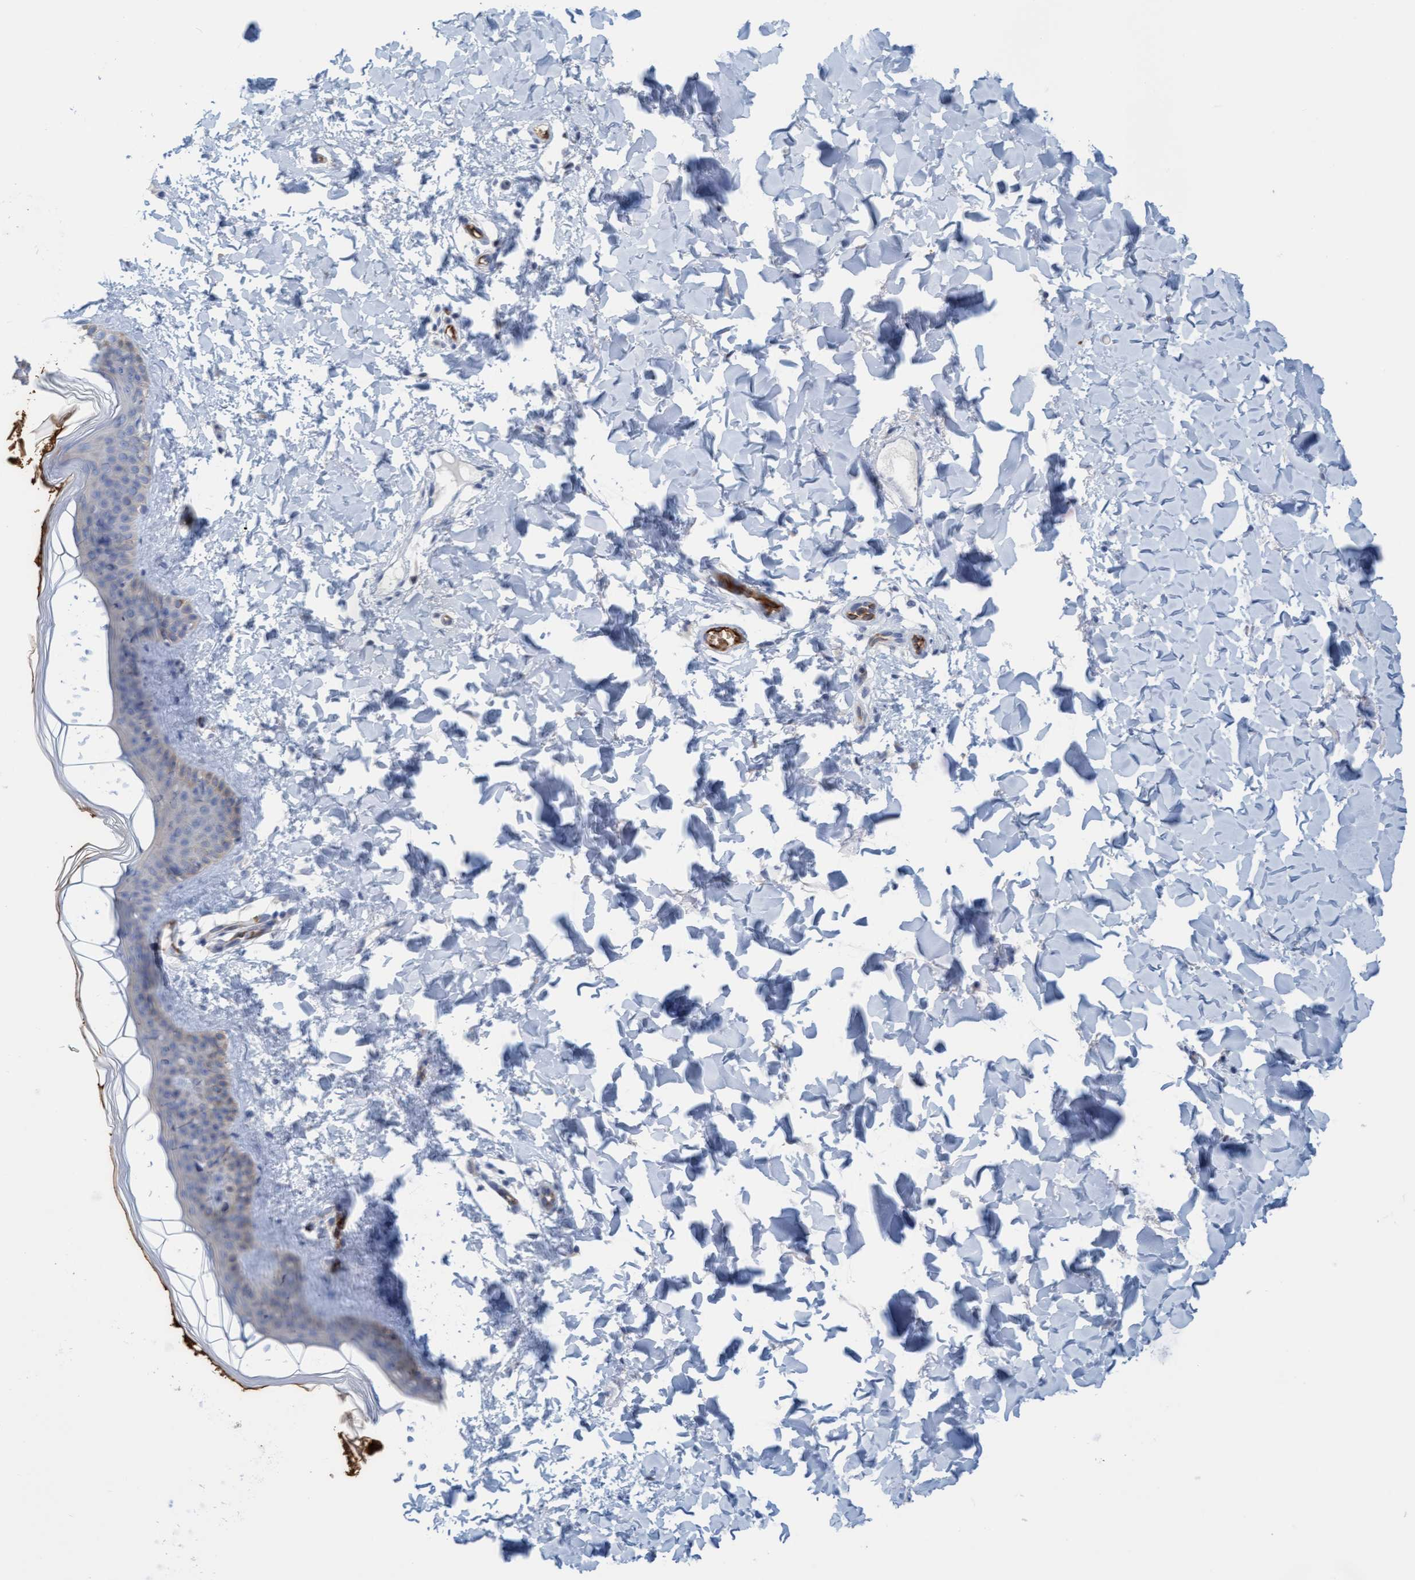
{"staining": {"intensity": "negative", "quantity": "none", "location": "none"}, "tissue": "skin", "cell_type": "Fibroblasts", "image_type": "normal", "snomed": [{"axis": "morphology", "description": "Normal tissue, NOS"}, {"axis": "topography", "description": "Skin"}], "caption": "This is a micrograph of immunohistochemistry staining of normal skin, which shows no expression in fibroblasts.", "gene": "P2RX5", "patient": {"sex": "female", "age": 17}}